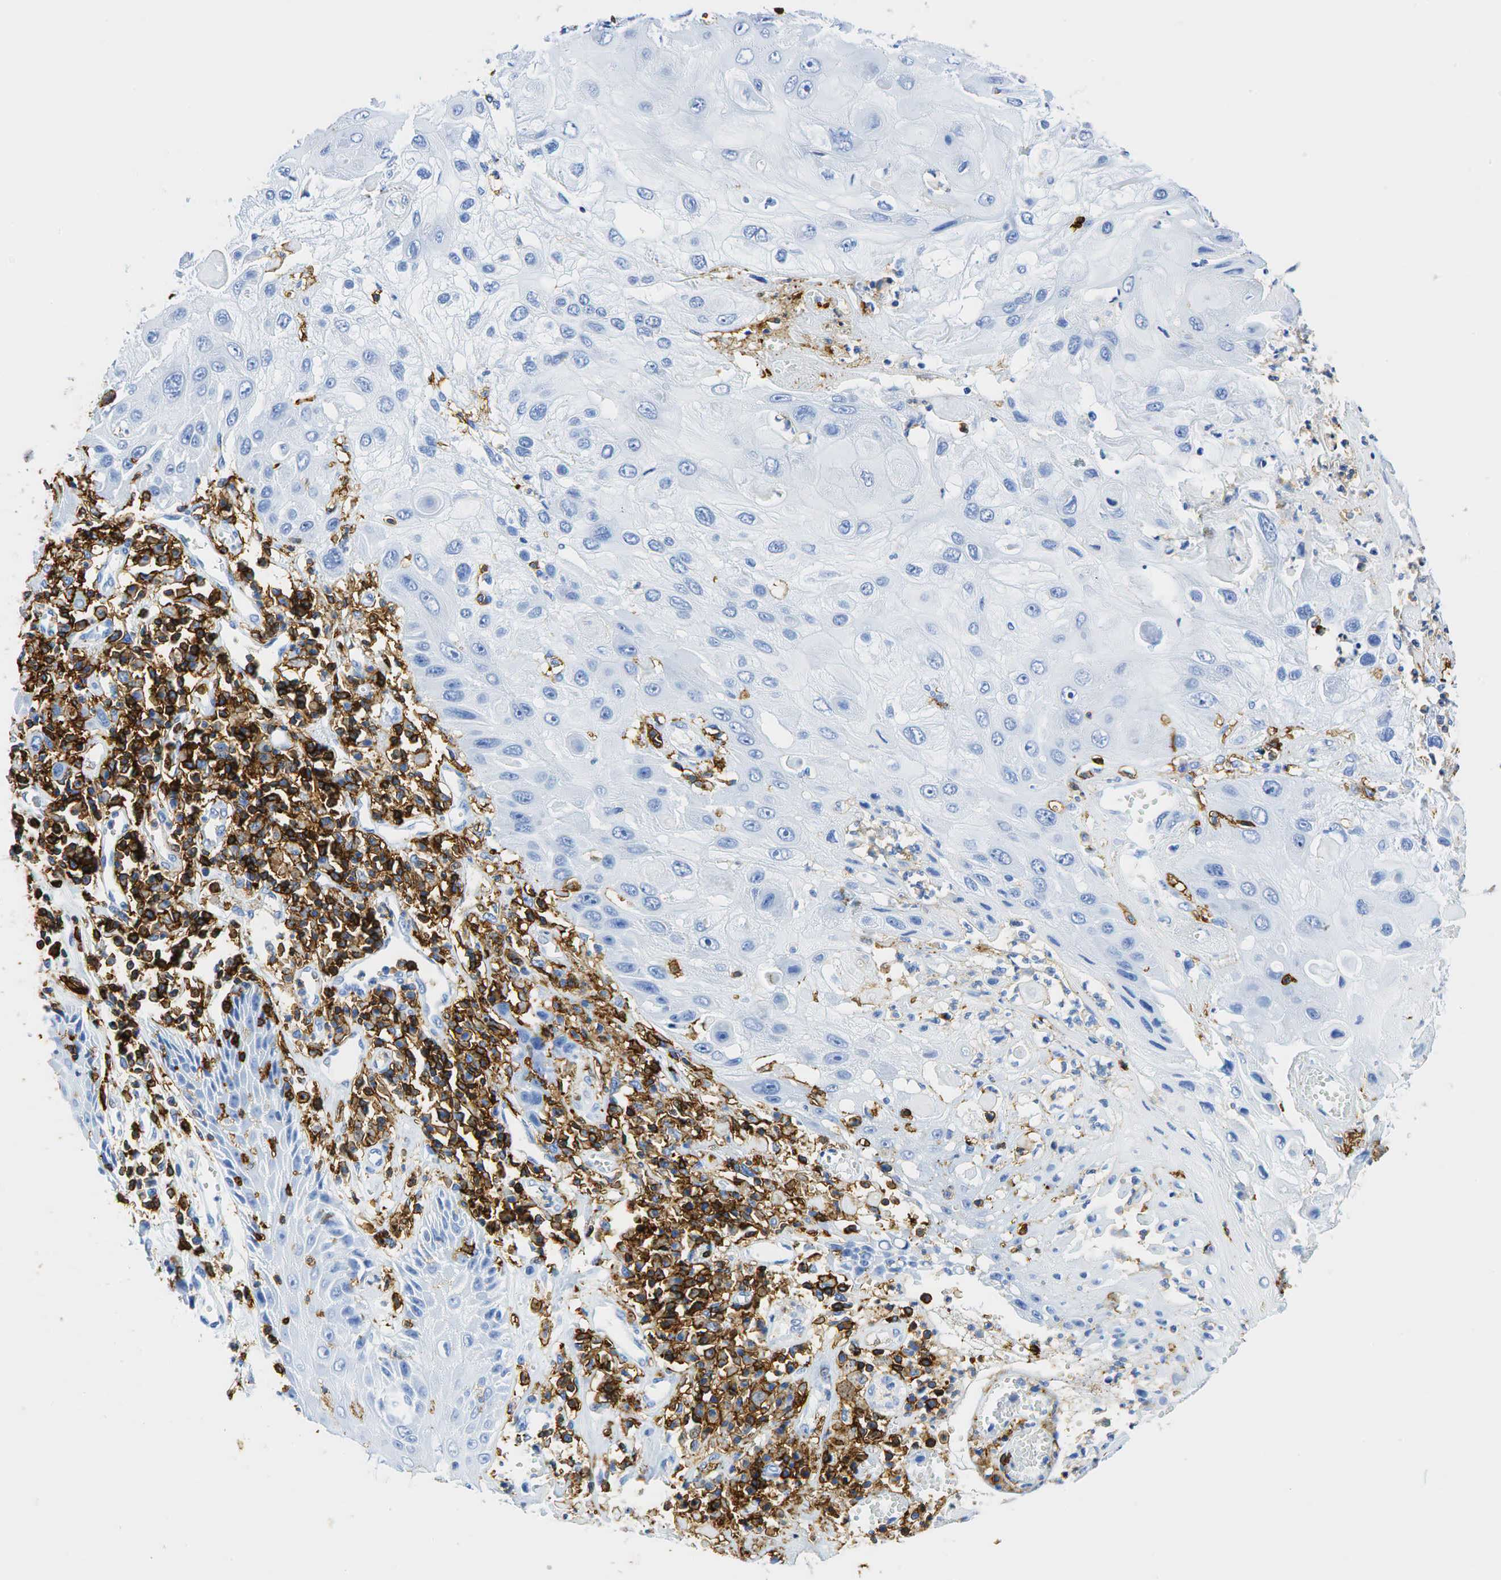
{"staining": {"intensity": "negative", "quantity": "none", "location": "none"}, "tissue": "skin cancer", "cell_type": "Tumor cells", "image_type": "cancer", "snomed": [{"axis": "morphology", "description": "Squamous cell carcinoma, NOS"}, {"axis": "topography", "description": "Skin"}, {"axis": "topography", "description": "Anal"}], "caption": "There is no significant positivity in tumor cells of skin cancer (squamous cell carcinoma). (DAB (3,3'-diaminobenzidine) immunohistochemistry visualized using brightfield microscopy, high magnification).", "gene": "PTPRC", "patient": {"sex": "male", "age": 61}}